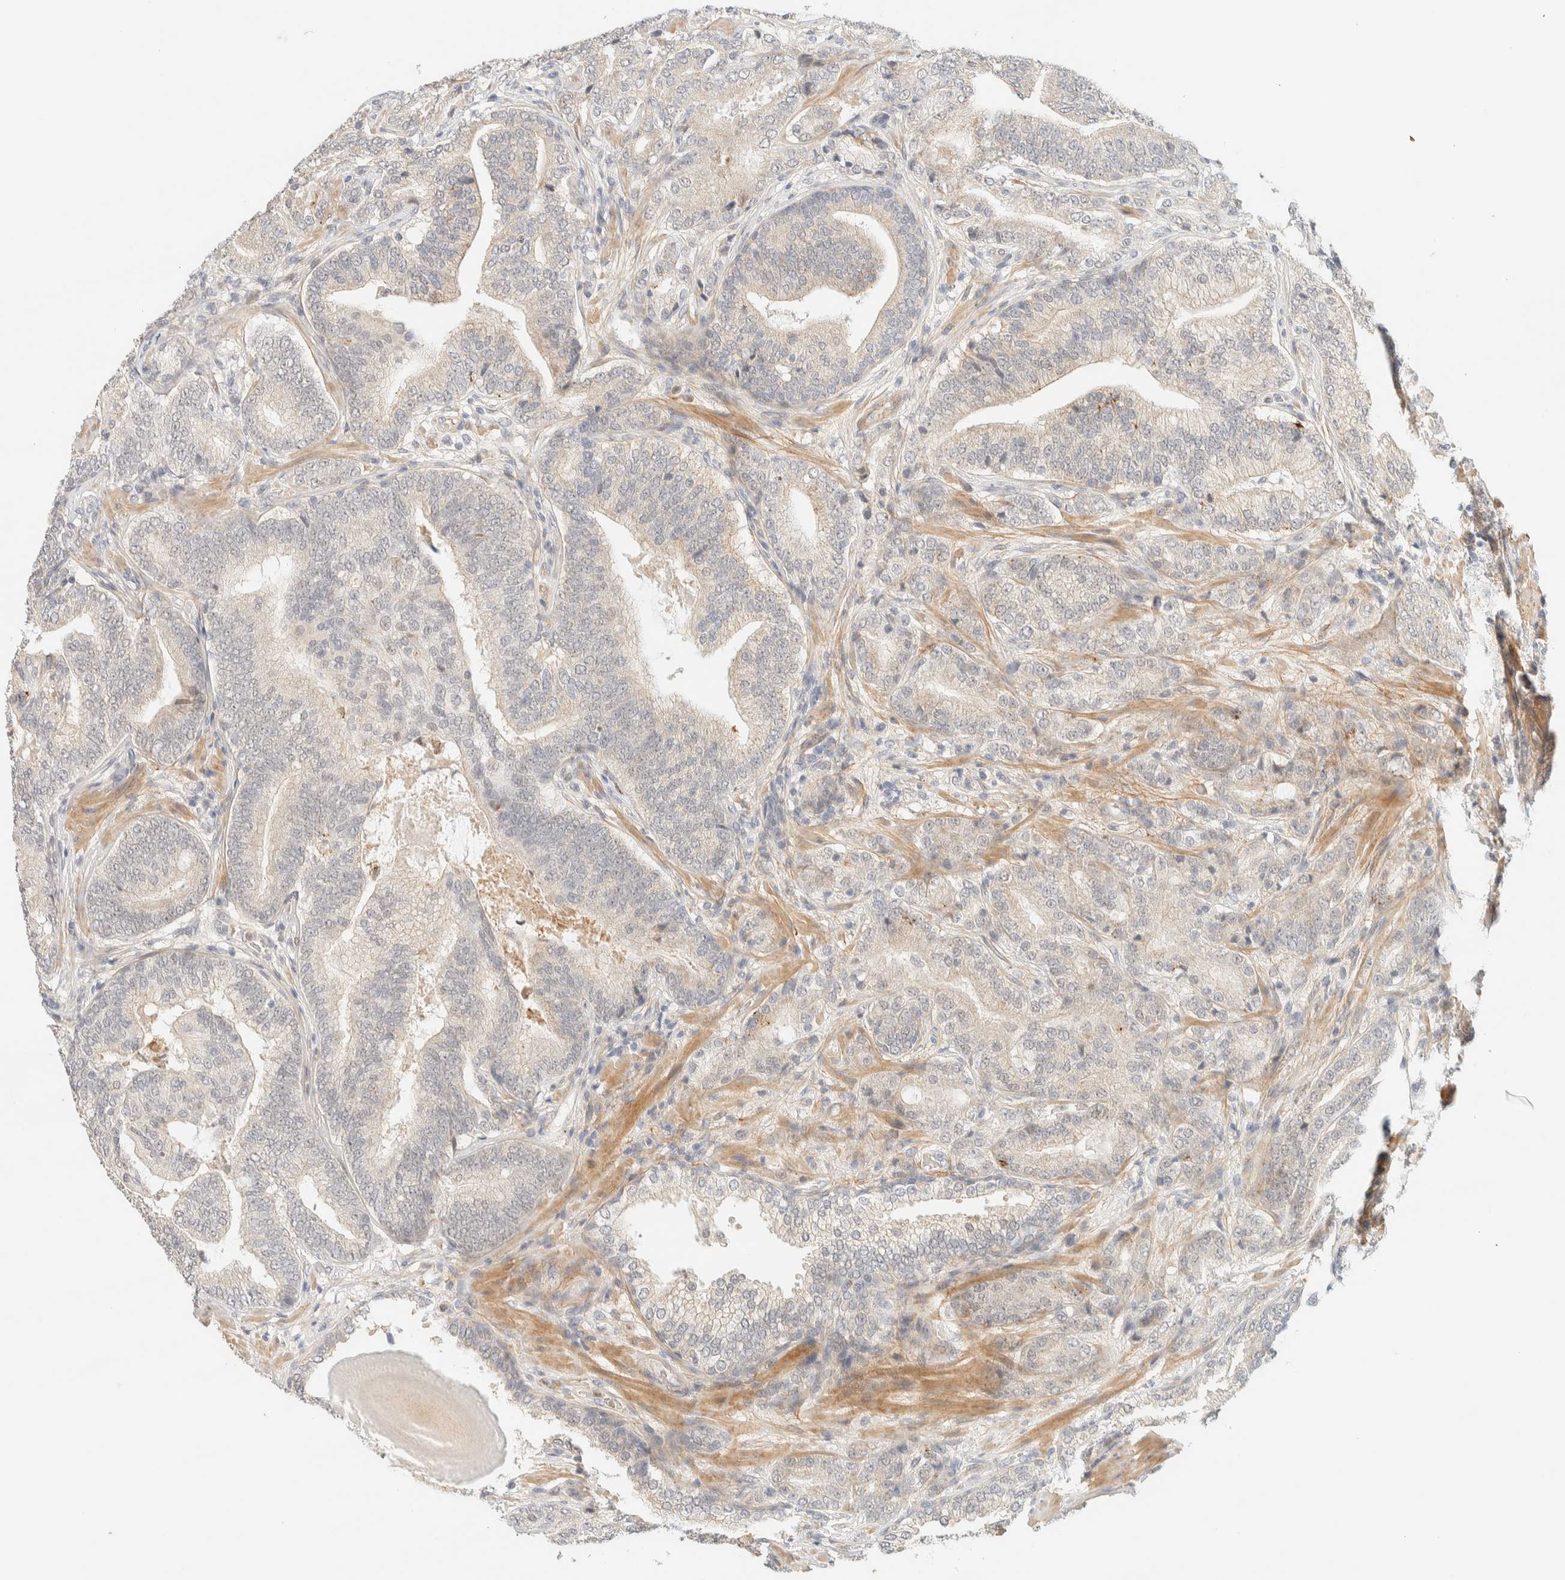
{"staining": {"intensity": "weak", "quantity": "<25%", "location": "cytoplasmic/membranous"}, "tissue": "prostate cancer", "cell_type": "Tumor cells", "image_type": "cancer", "snomed": [{"axis": "morphology", "description": "Adenocarcinoma, High grade"}, {"axis": "topography", "description": "Prostate"}], "caption": "This is a image of immunohistochemistry staining of prostate cancer (adenocarcinoma (high-grade)), which shows no positivity in tumor cells.", "gene": "TNK1", "patient": {"sex": "male", "age": 55}}